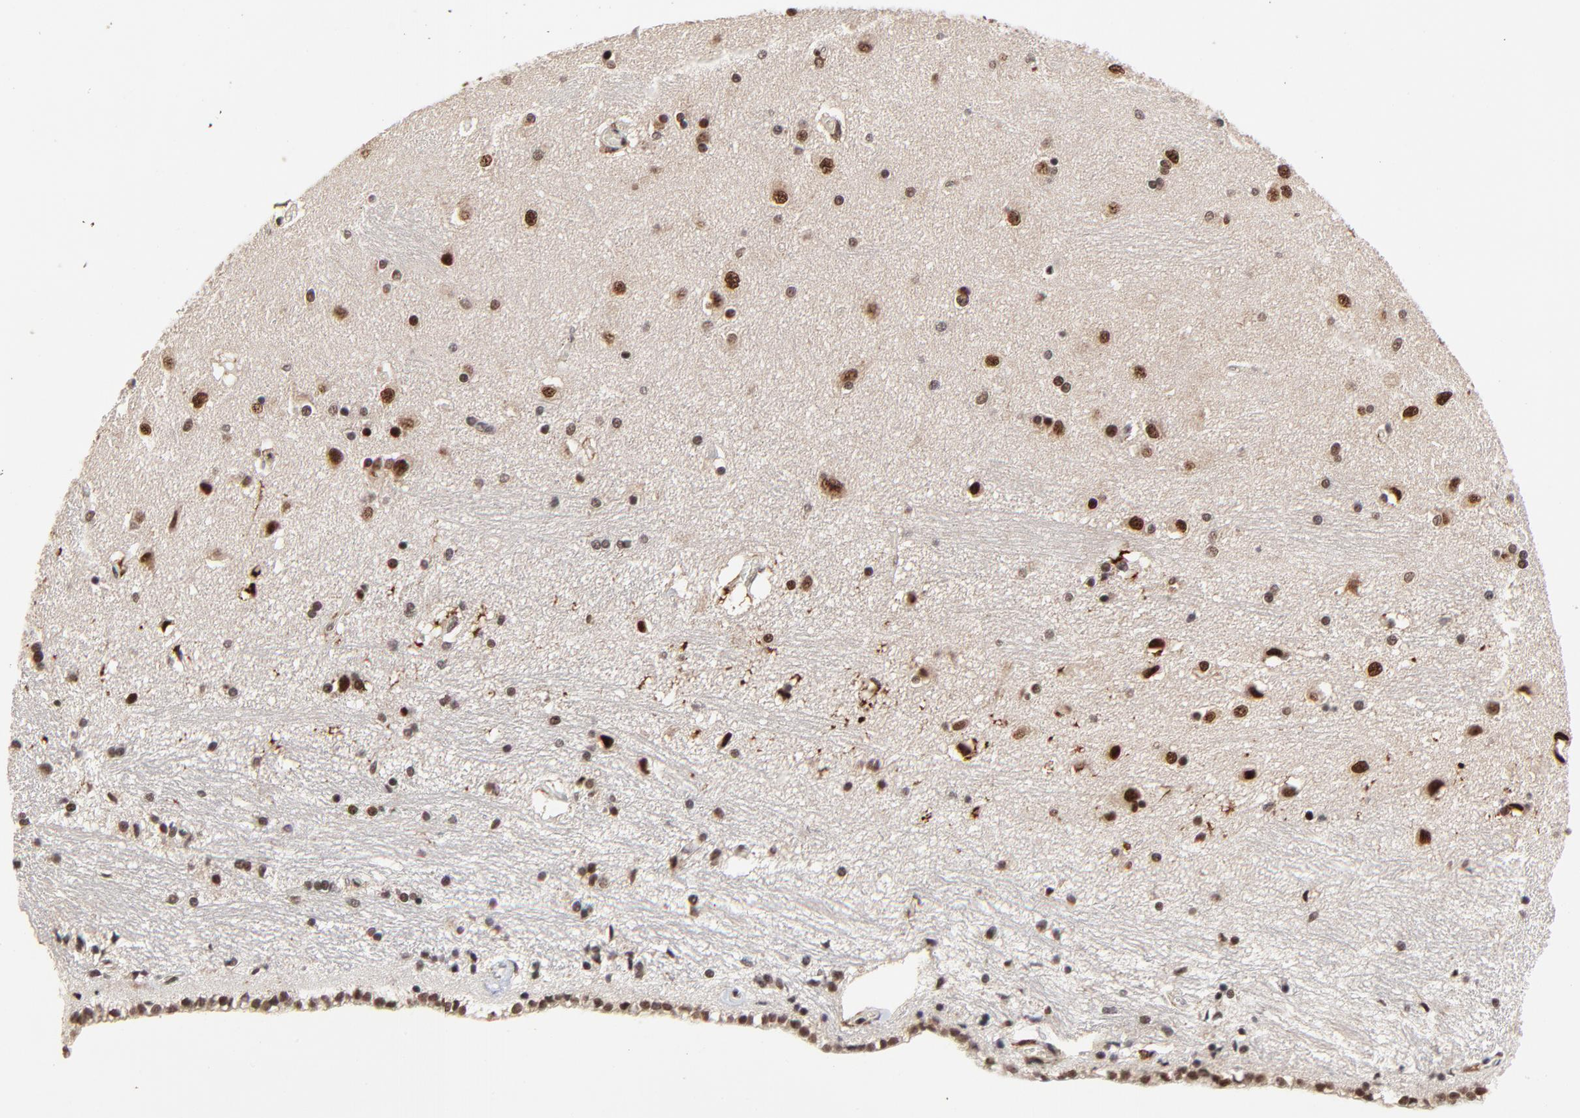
{"staining": {"intensity": "moderate", "quantity": ">75%", "location": "nuclear"}, "tissue": "hippocampus", "cell_type": "Glial cells", "image_type": "normal", "snomed": [{"axis": "morphology", "description": "Normal tissue, NOS"}, {"axis": "topography", "description": "Hippocampus"}], "caption": "Protein expression analysis of unremarkable hippocampus displays moderate nuclear expression in about >75% of glial cells. (DAB (3,3'-diaminobenzidine) = brown stain, brightfield microscopy at high magnification).", "gene": "RBM22", "patient": {"sex": "female", "age": 54}}